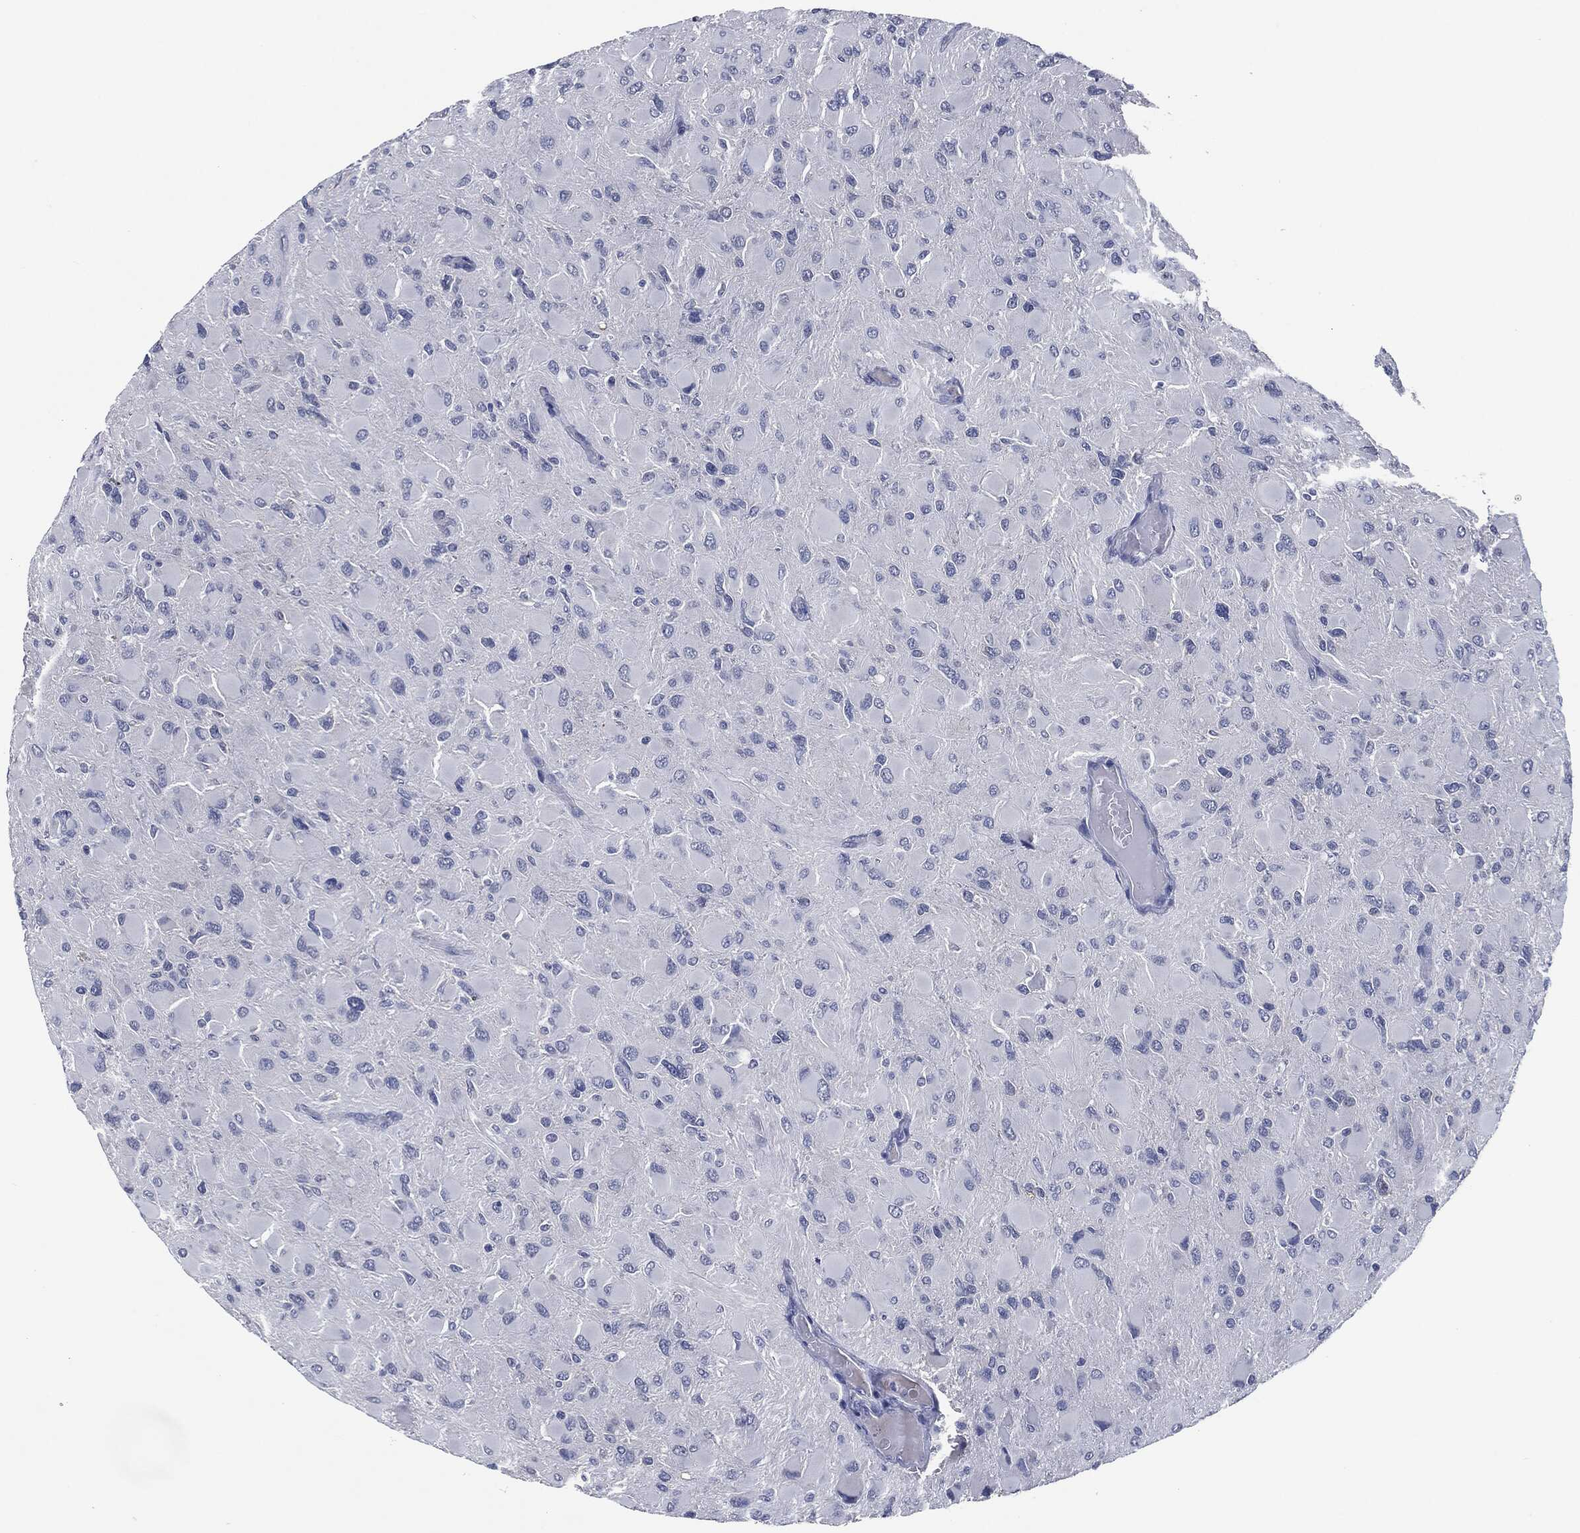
{"staining": {"intensity": "negative", "quantity": "none", "location": "none"}, "tissue": "glioma", "cell_type": "Tumor cells", "image_type": "cancer", "snomed": [{"axis": "morphology", "description": "Glioma, malignant, High grade"}, {"axis": "topography", "description": "Cerebral cortex"}], "caption": "High power microscopy photomicrograph of an immunohistochemistry (IHC) micrograph of glioma, revealing no significant staining in tumor cells. Brightfield microscopy of immunohistochemistry (IHC) stained with DAB (brown) and hematoxylin (blue), captured at high magnification.", "gene": "IL2RG", "patient": {"sex": "female", "age": 36}}